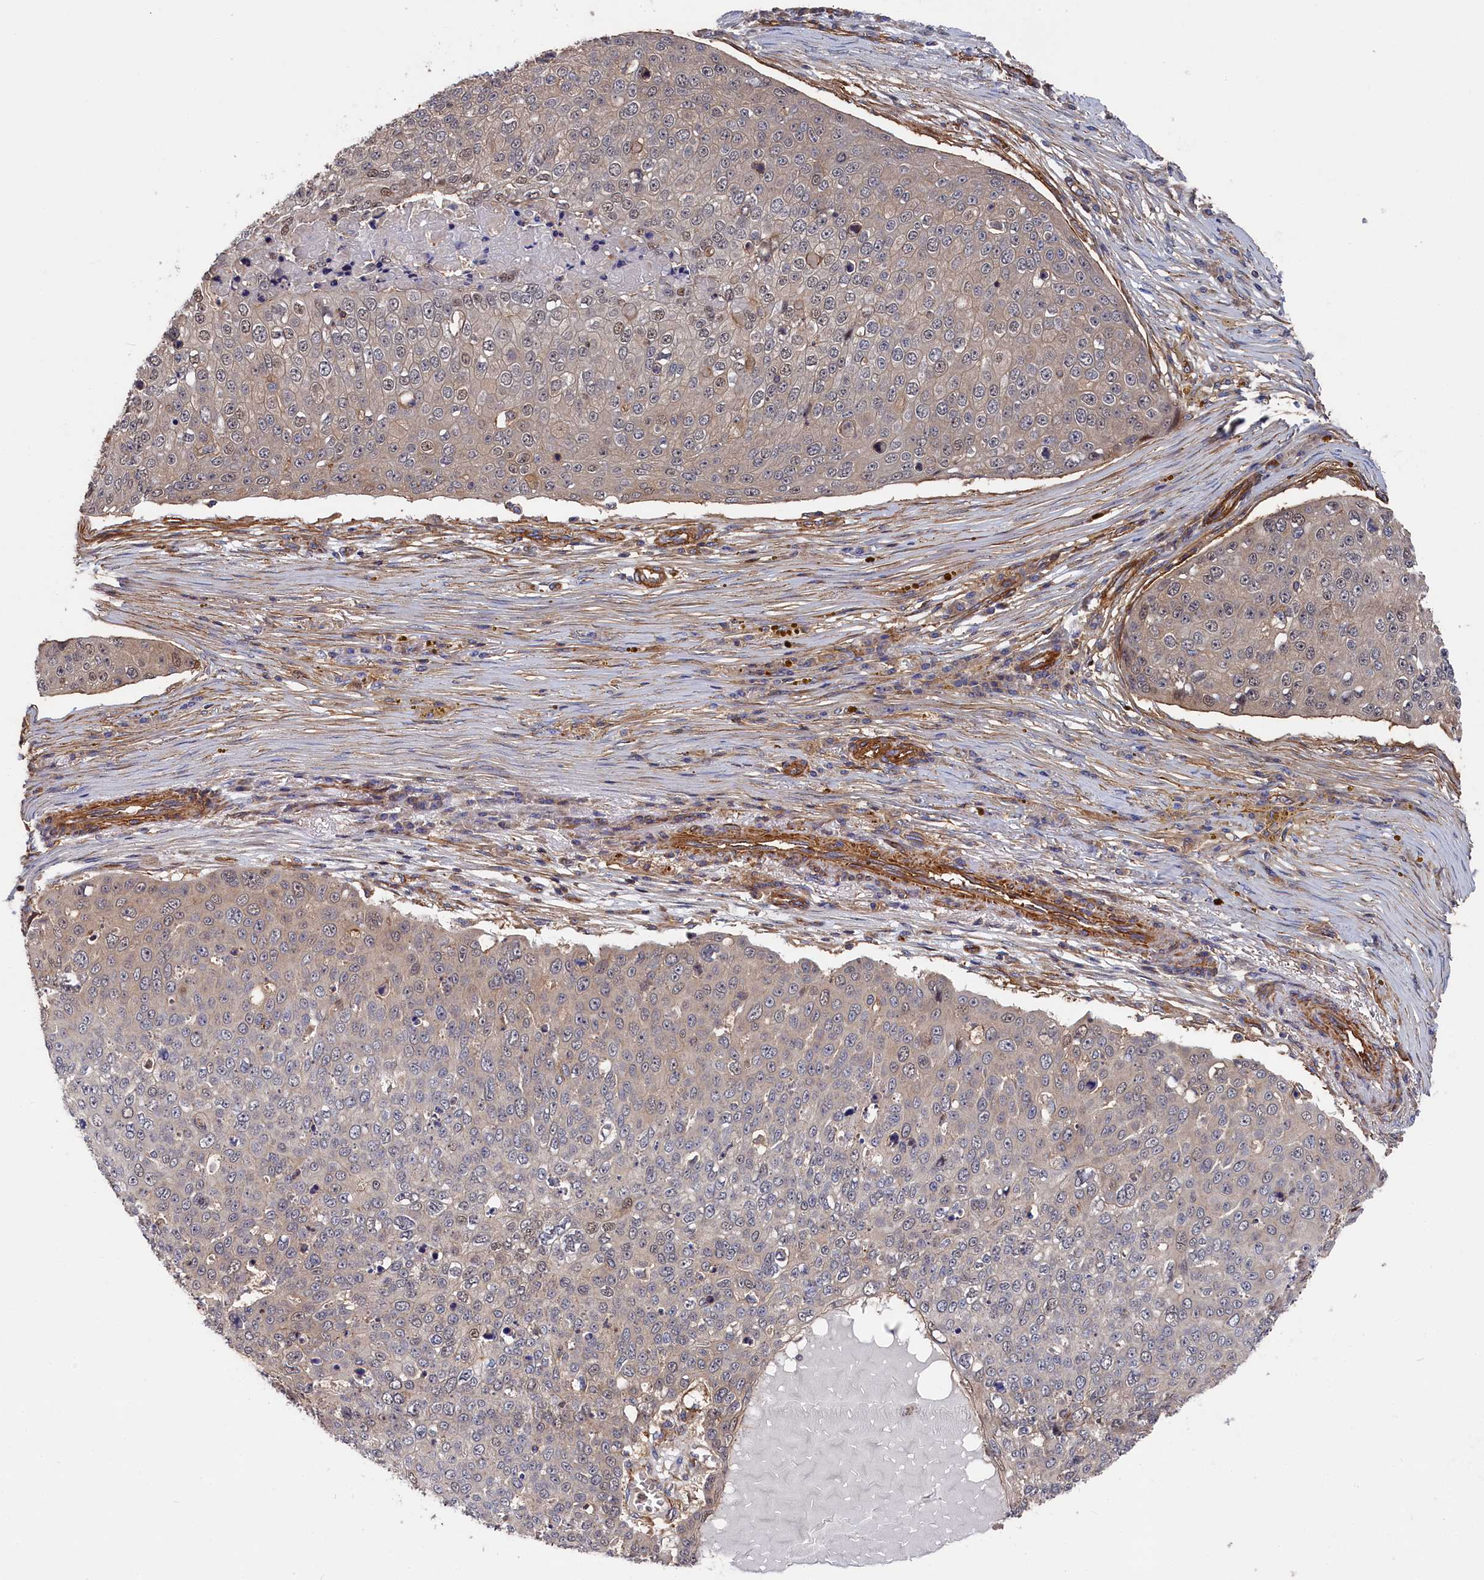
{"staining": {"intensity": "weak", "quantity": "<25%", "location": "cytoplasmic/membranous,nuclear"}, "tissue": "skin cancer", "cell_type": "Tumor cells", "image_type": "cancer", "snomed": [{"axis": "morphology", "description": "Squamous cell carcinoma, NOS"}, {"axis": "topography", "description": "Skin"}], "caption": "Protein analysis of skin cancer (squamous cell carcinoma) reveals no significant positivity in tumor cells. (IHC, brightfield microscopy, high magnification).", "gene": "LDHD", "patient": {"sex": "male", "age": 71}}